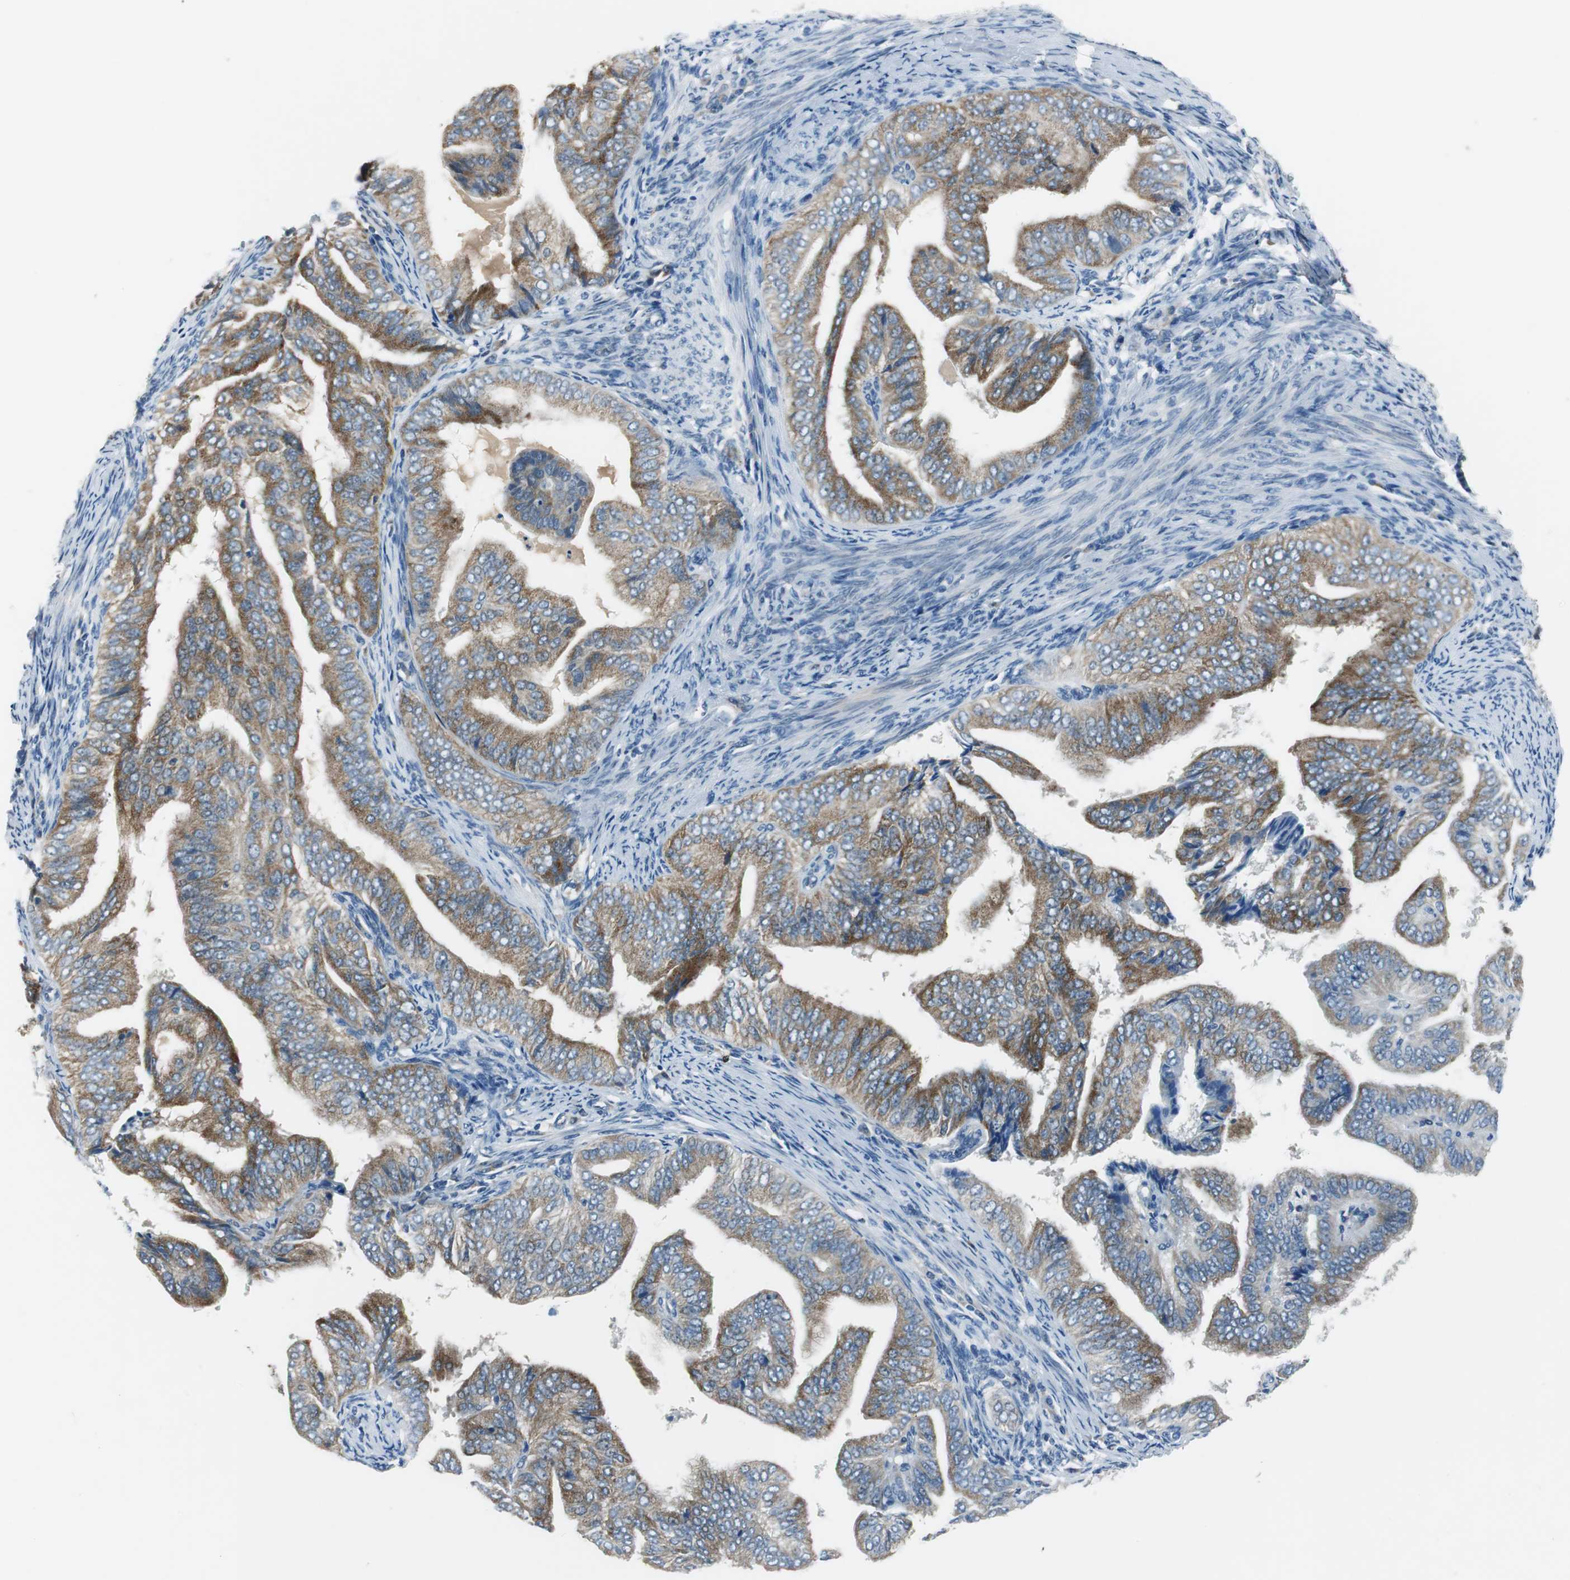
{"staining": {"intensity": "strong", "quantity": ">75%", "location": "cytoplasmic/membranous"}, "tissue": "endometrial cancer", "cell_type": "Tumor cells", "image_type": "cancer", "snomed": [{"axis": "morphology", "description": "Adenocarcinoma, NOS"}, {"axis": "topography", "description": "Endometrium"}], "caption": "The immunohistochemical stain shows strong cytoplasmic/membranous expression in tumor cells of endometrial cancer (adenocarcinoma) tissue.", "gene": "PLAA", "patient": {"sex": "female", "age": 58}}